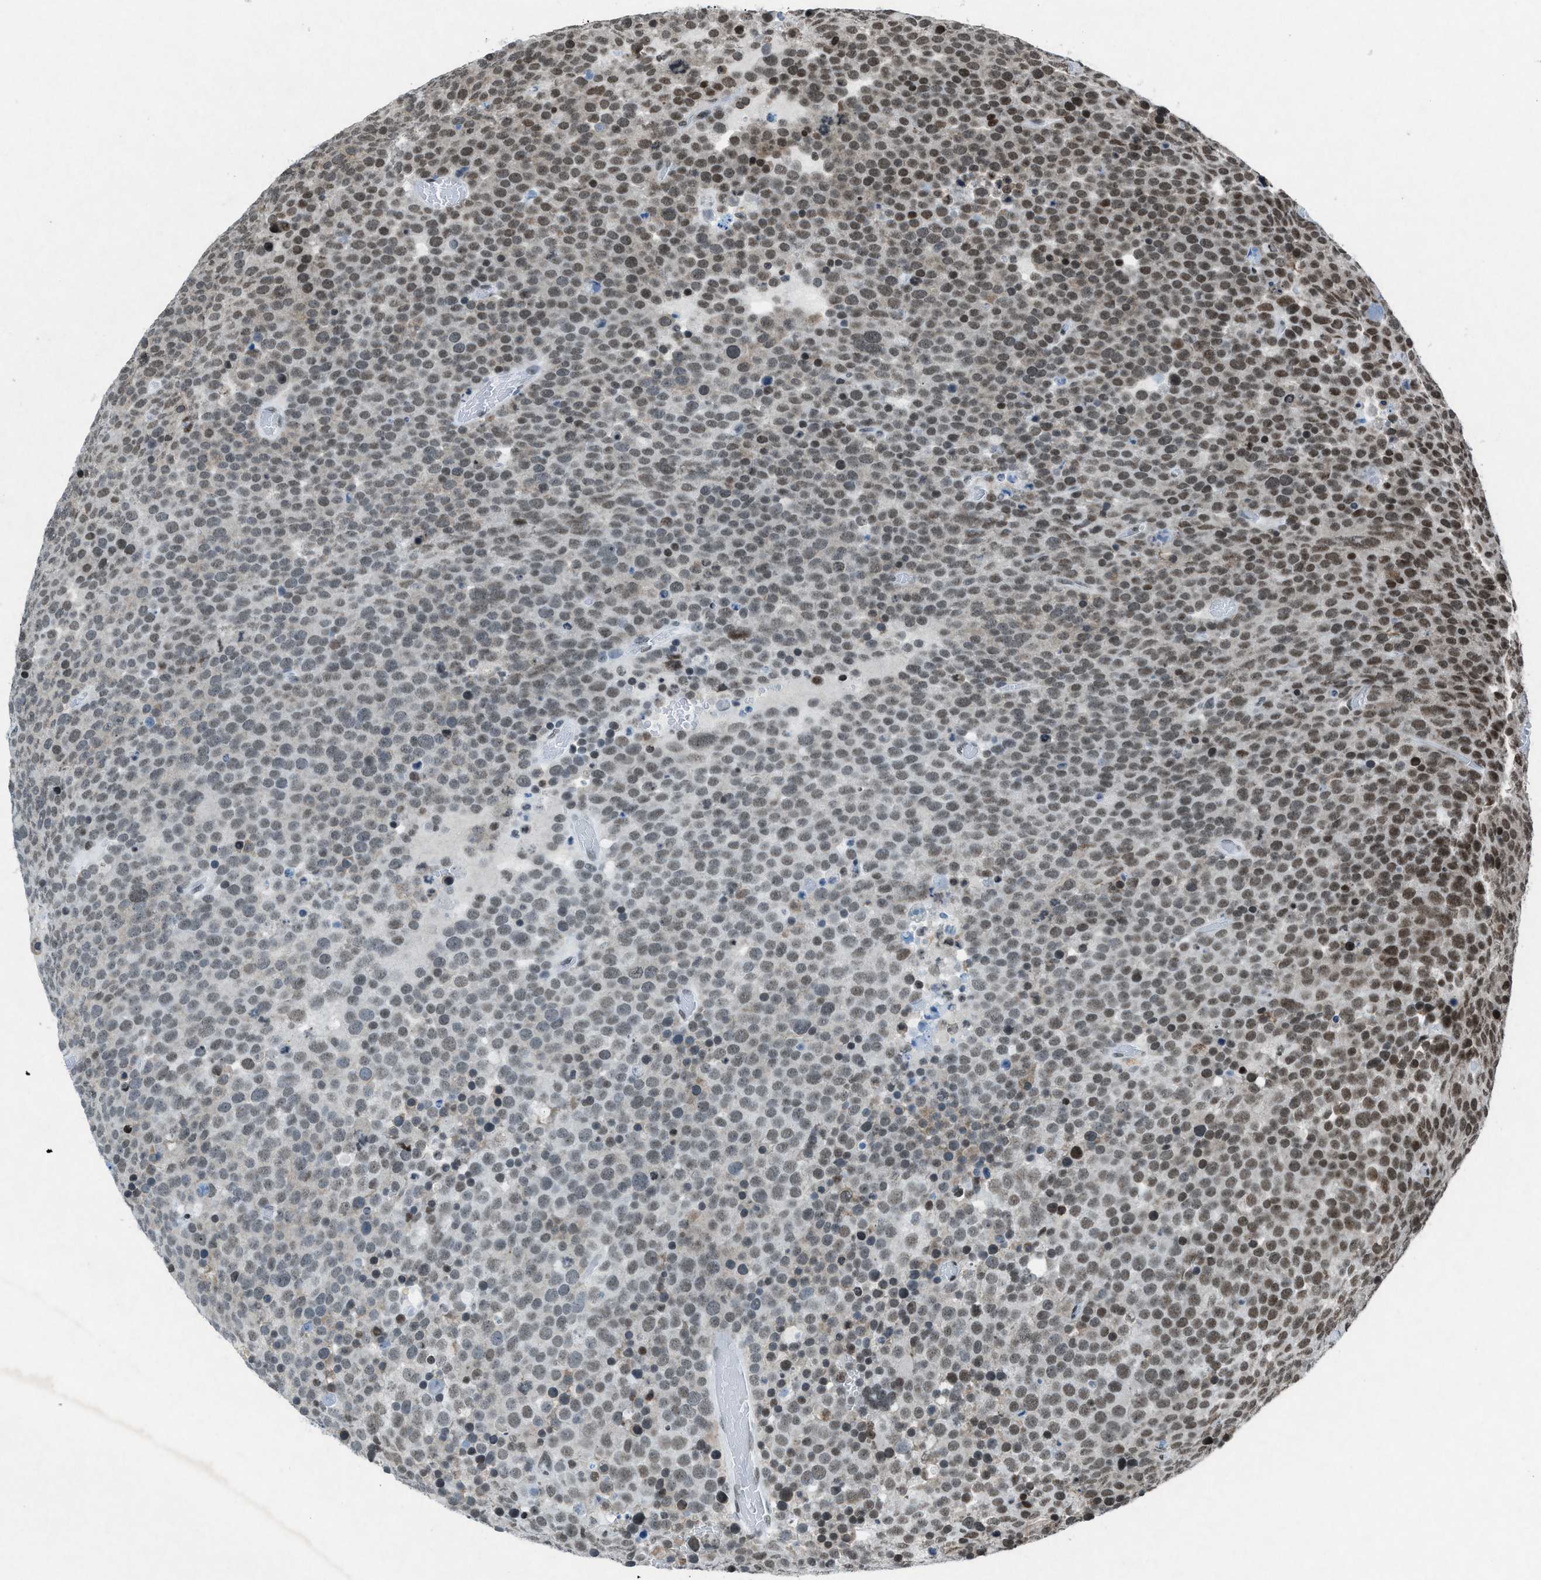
{"staining": {"intensity": "moderate", "quantity": "<25%", "location": "nuclear"}, "tissue": "testis cancer", "cell_type": "Tumor cells", "image_type": "cancer", "snomed": [{"axis": "morphology", "description": "Seminoma, NOS"}, {"axis": "topography", "description": "Testis"}], "caption": "Tumor cells demonstrate moderate nuclear expression in approximately <25% of cells in seminoma (testis).", "gene": "NXF1", "patient": {"sex": "male", "age": 71}}